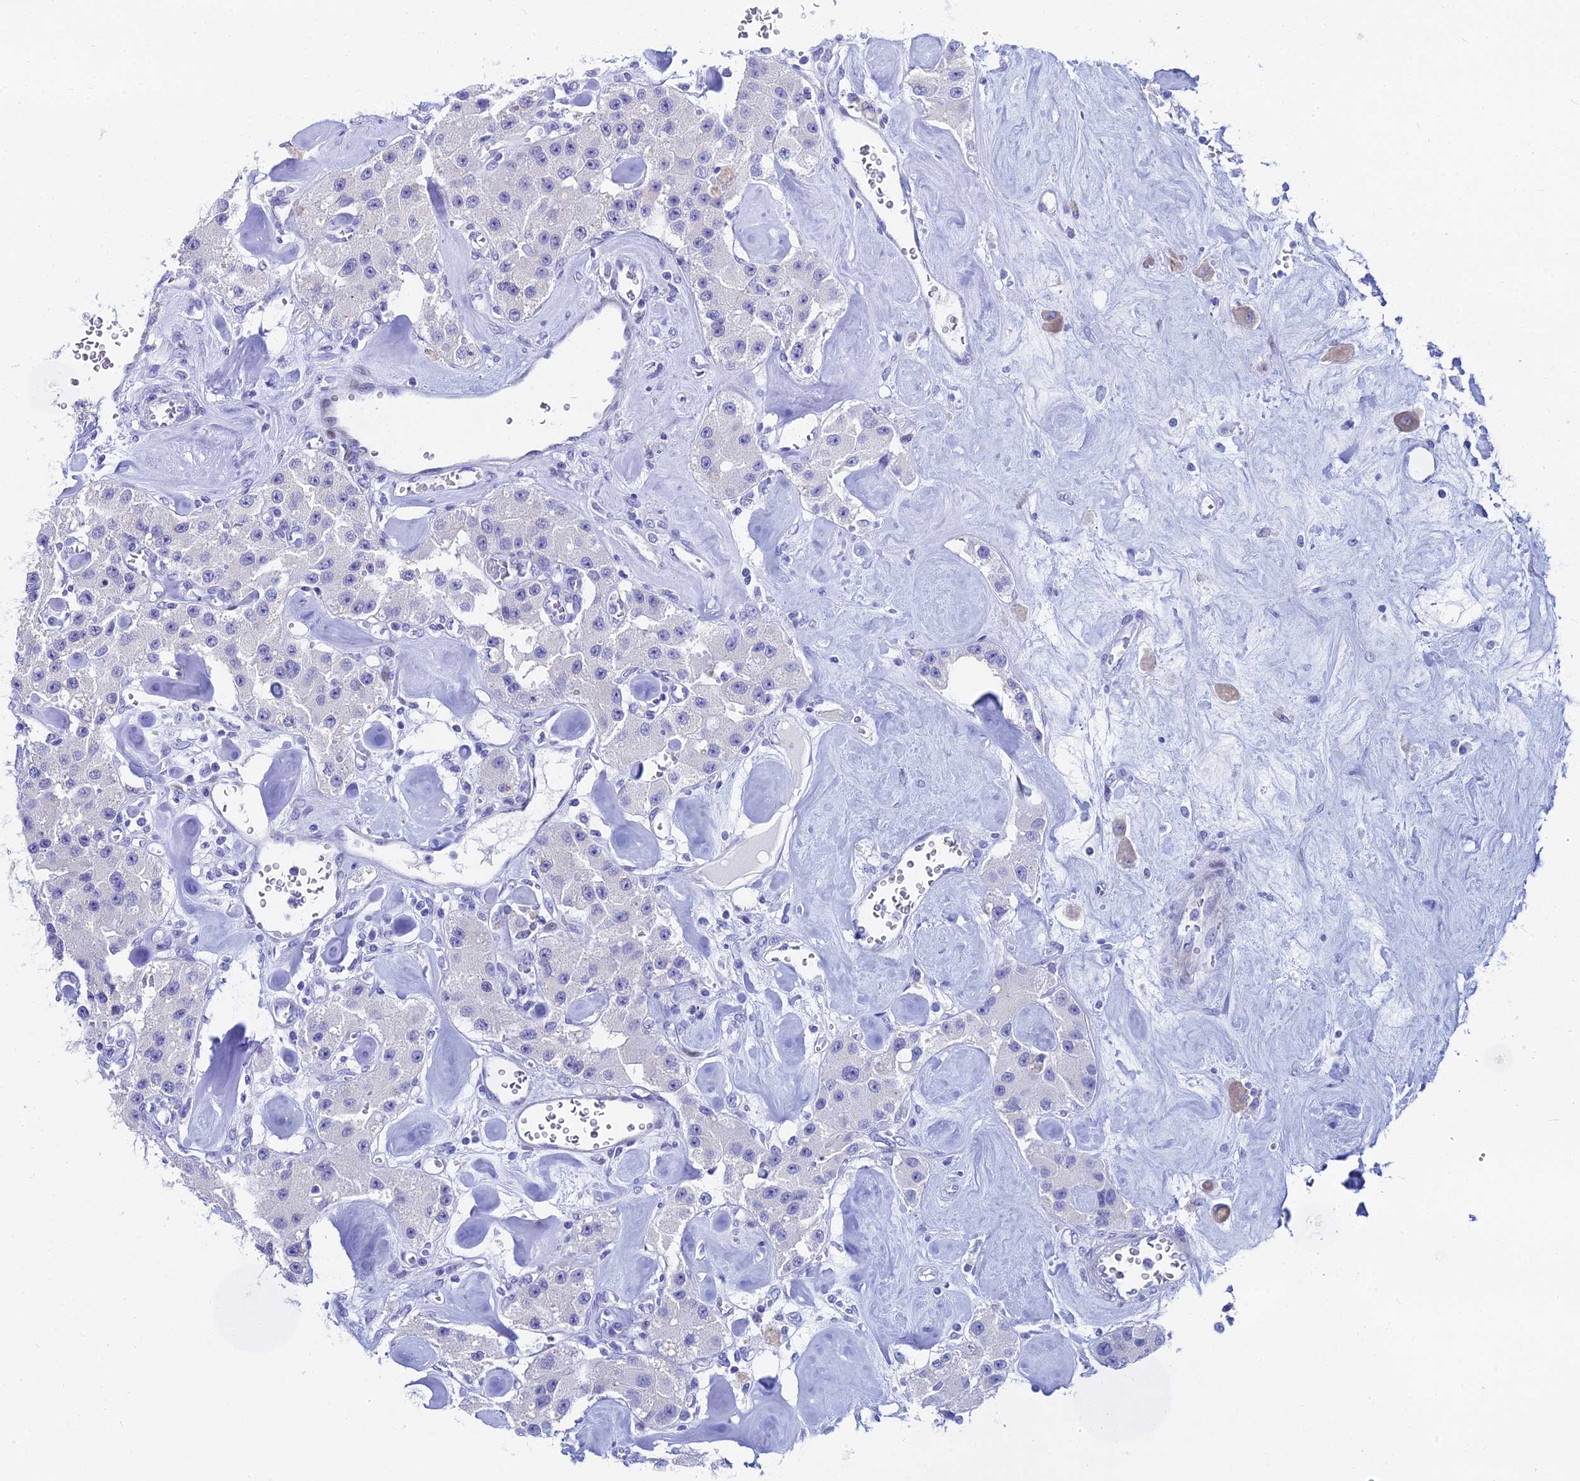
{"staining": {"intensity": "negative", "quantity": "none", "location": "none"}, "tissue": "carcinoid", "cell_type": "Tumor cells", "image_type": "cancer", "snomed": [{"axis": "morphology", "description": "Carcinoid, malignant, NOS"}, {"axis": "topography", "description": "Pancreas"}], "caption": "This is a micrograph of immunohistochemistry (IHC) staining of carcinoid, which shows no positivity in tumor cells.", "gene": "HSPA1L", "patient": {"sex": "male", "age": 41}}